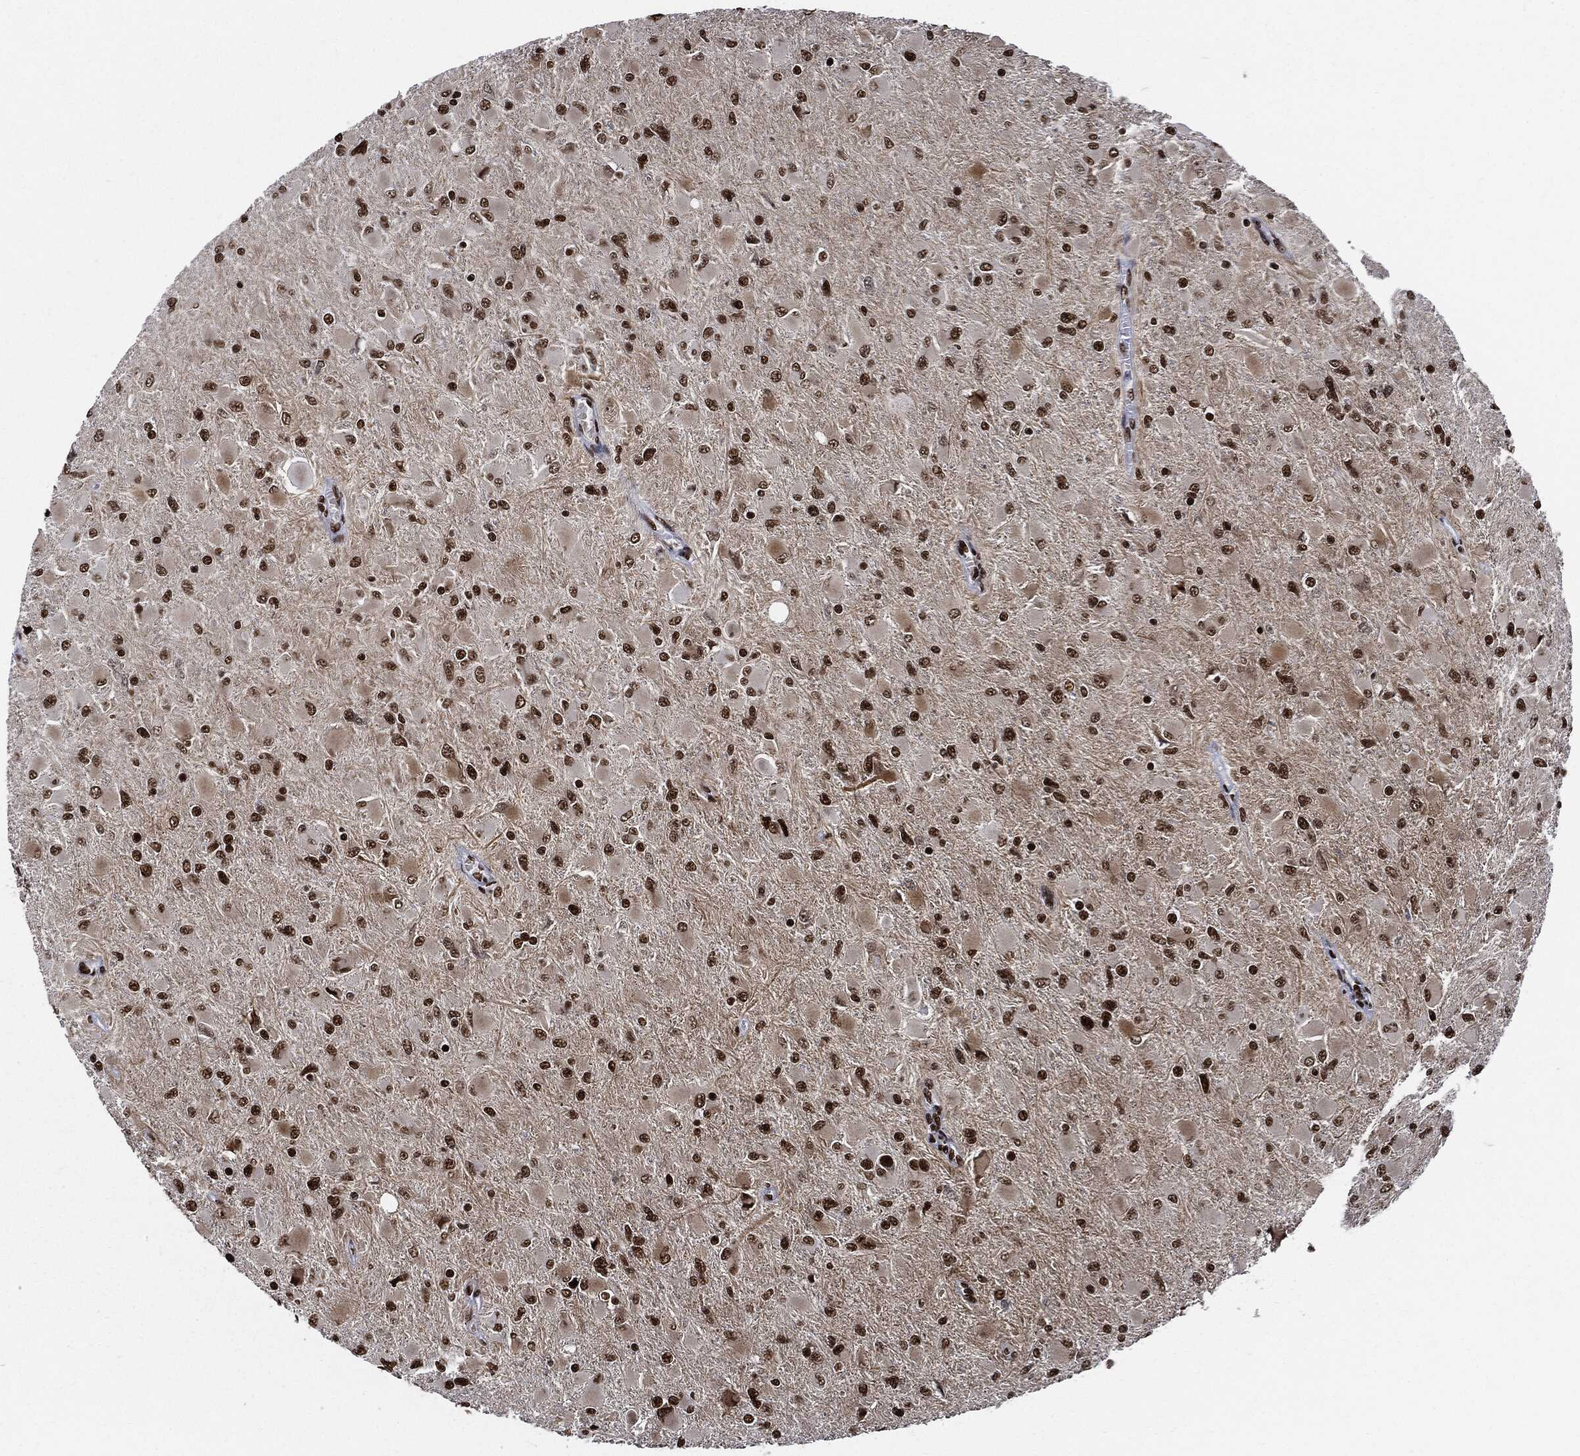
{"staining": {"intensity": "strong", "quantity": ">75%", "location": "nuclear"}, "tissue": "glioma", "cell_type": "Tumor cells", "image_type": "cancer", "snomed": [{"axis": "morphology", "description": "Glioma, malignant, High grade"}, {"axis": "topography", "description": "Cerebral cortex"}], "caption": "Strong nuclear expression is identified in about >75% of tumor cells in glioma.", "gene": "RECQL", "patient": {"sex": "female", "age": 36}}